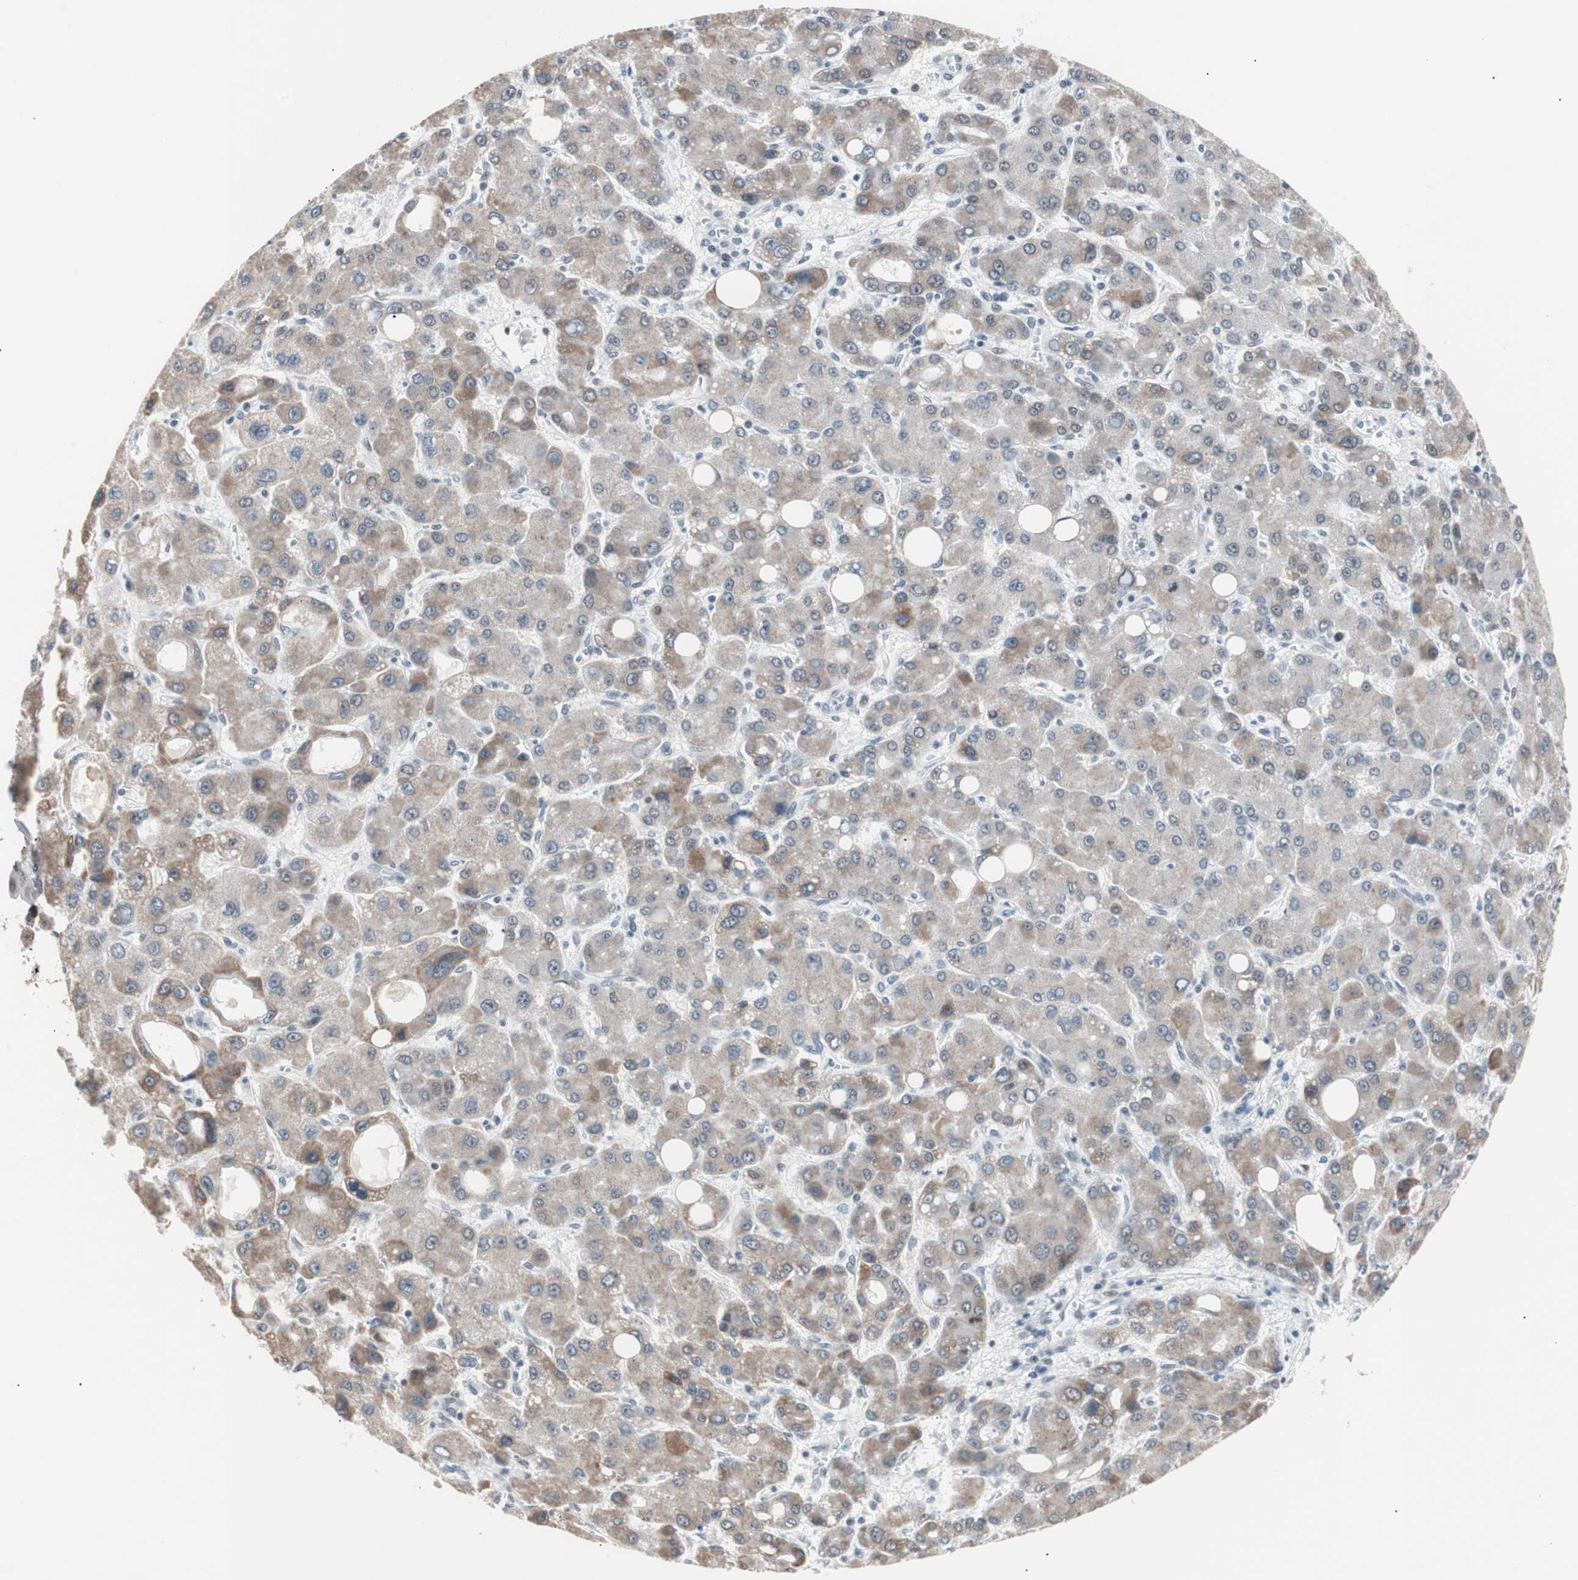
{"staining": {"intensity": "weak", "quantity": "25%-75%", "location": "cytoplasmic/membranous"}, "tissue": "liver cancer", "cell_type": "Tumor cells", "image_type": "cancer", "snomed": [{"axis": "morphology", "description": "Carcinoma, Hepatocellular, NOS"}, {"axis": "topography", "description": "Liver"}], "caption": "Immunohistochemistry (IHC) histopathology image of neoplastic tissue: human liver cancer (hepatocellular carcinoma) stained using immunohistochemistry (IHC) exhibits low levels of weak protein expression localized specifically in the cytoplasmic/membranous of tumor cells, appearing as a cytoplasmic/membranous brown color.", "gene": "LIG3", "patient": {"sex": "male", "age": 55}}